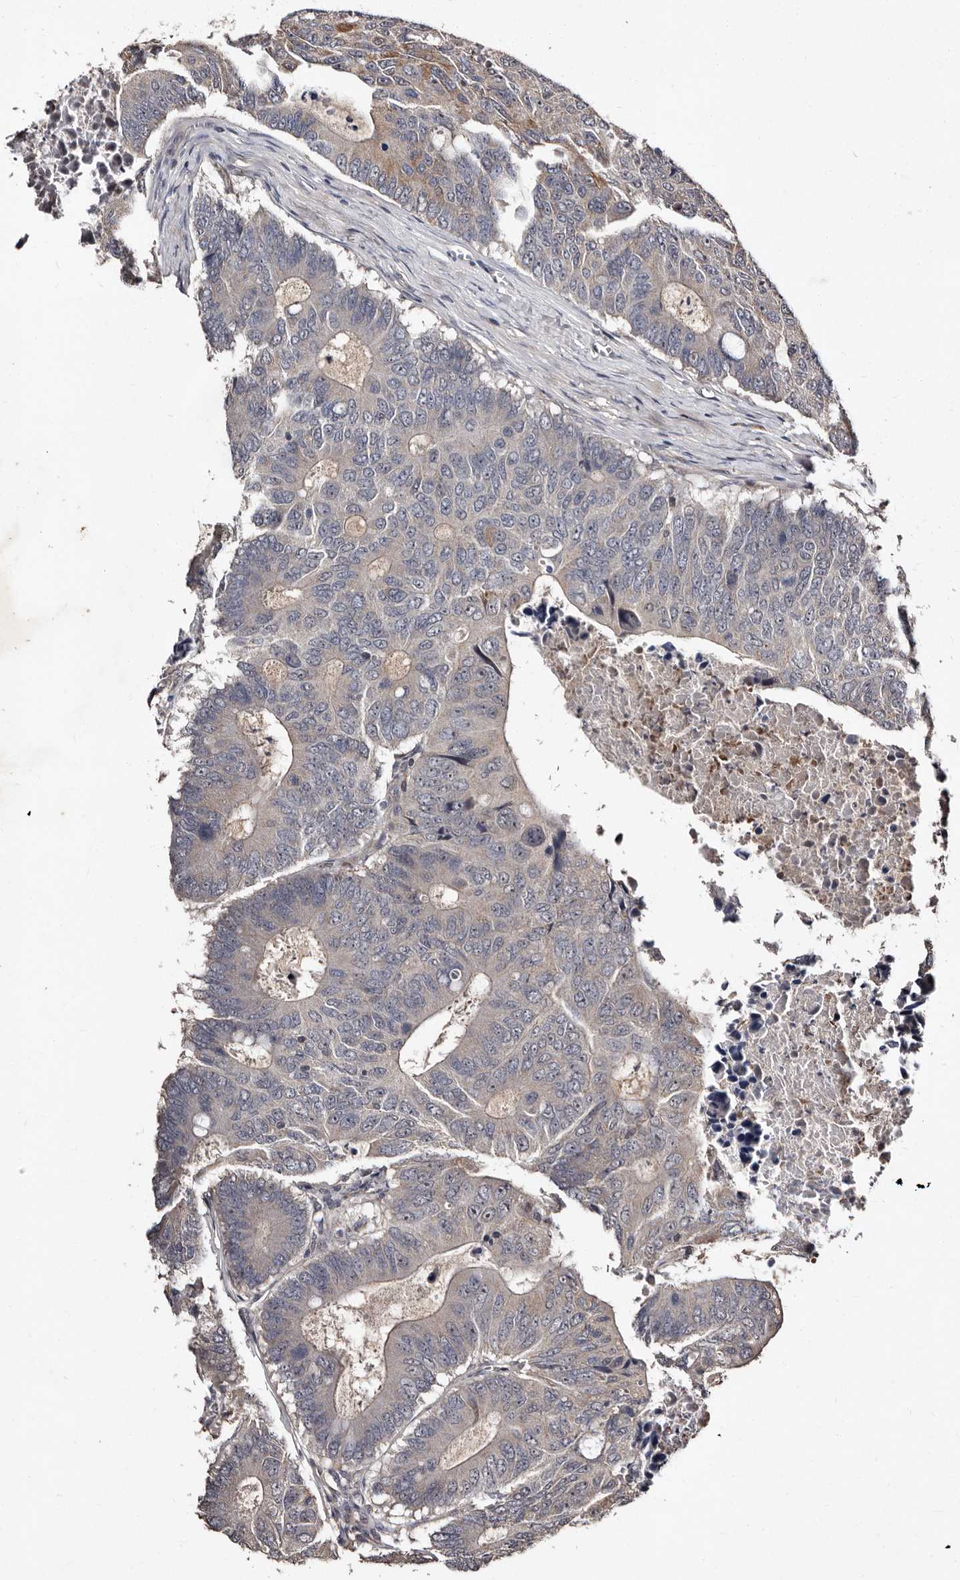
{"staining": {"intensity": "moderate", "quantity": "<25%", "location": "cytoplasmic/membranous"}, "tissue": "colorectal cancer", "cell_type": "Tumor cells", "image_type": "cancer", "snomed": [{"axis": "morphology", "description": "Adenocarcinoma, NOS"}, {"axis": "topography", "description": "Colon"}], "caption": "Adenocarcinoma (colorectal) stained for a protein (brown) displays moderate cytoplasmic/membranous positive positivity in about <25% of tumor cells.", "gene": "MKRN3", "patient": {"sex": "male", "age": 87}}